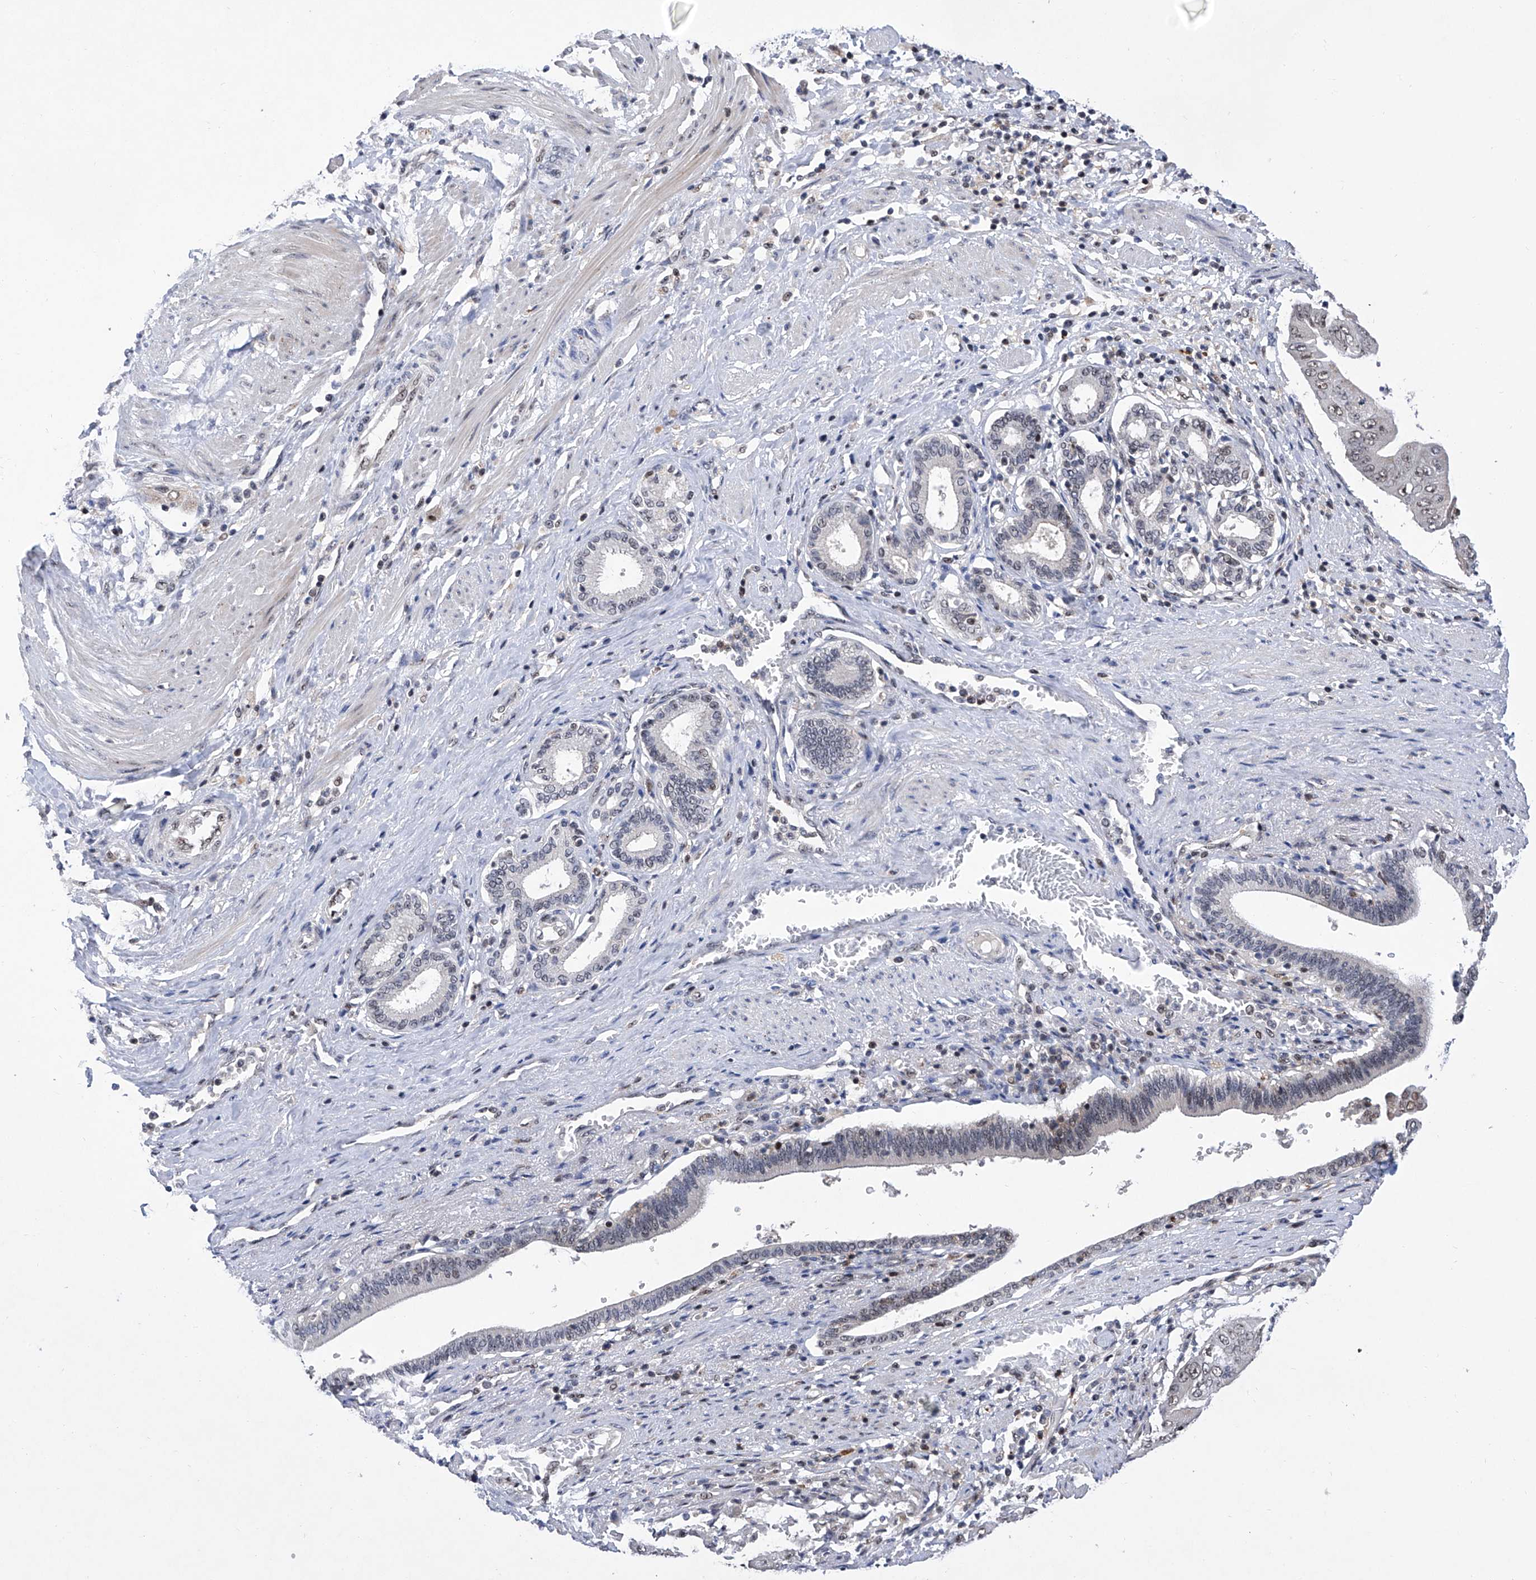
{"staining": {"intensity": "weak", "quantity": "25%-75%", "location": "nuclear"}, "tissue": "pancreatic cancer", "cell_type": "Tumor cells", "image_type": "cancer", "snomed": [{"axis": "morphology", "description": "Adenocarcinoma, NOS"}, {"axis": "topography", "description": "Pancreas"}], "caption": "A micrograph showing weak nuclear positivity in about 25%-75% of tumor cells in pancreatic cancer, as visualized by brown immunohistochemical staining.", "gene": "RAD54L", "patient": {"sex": "female", "age": 77}}